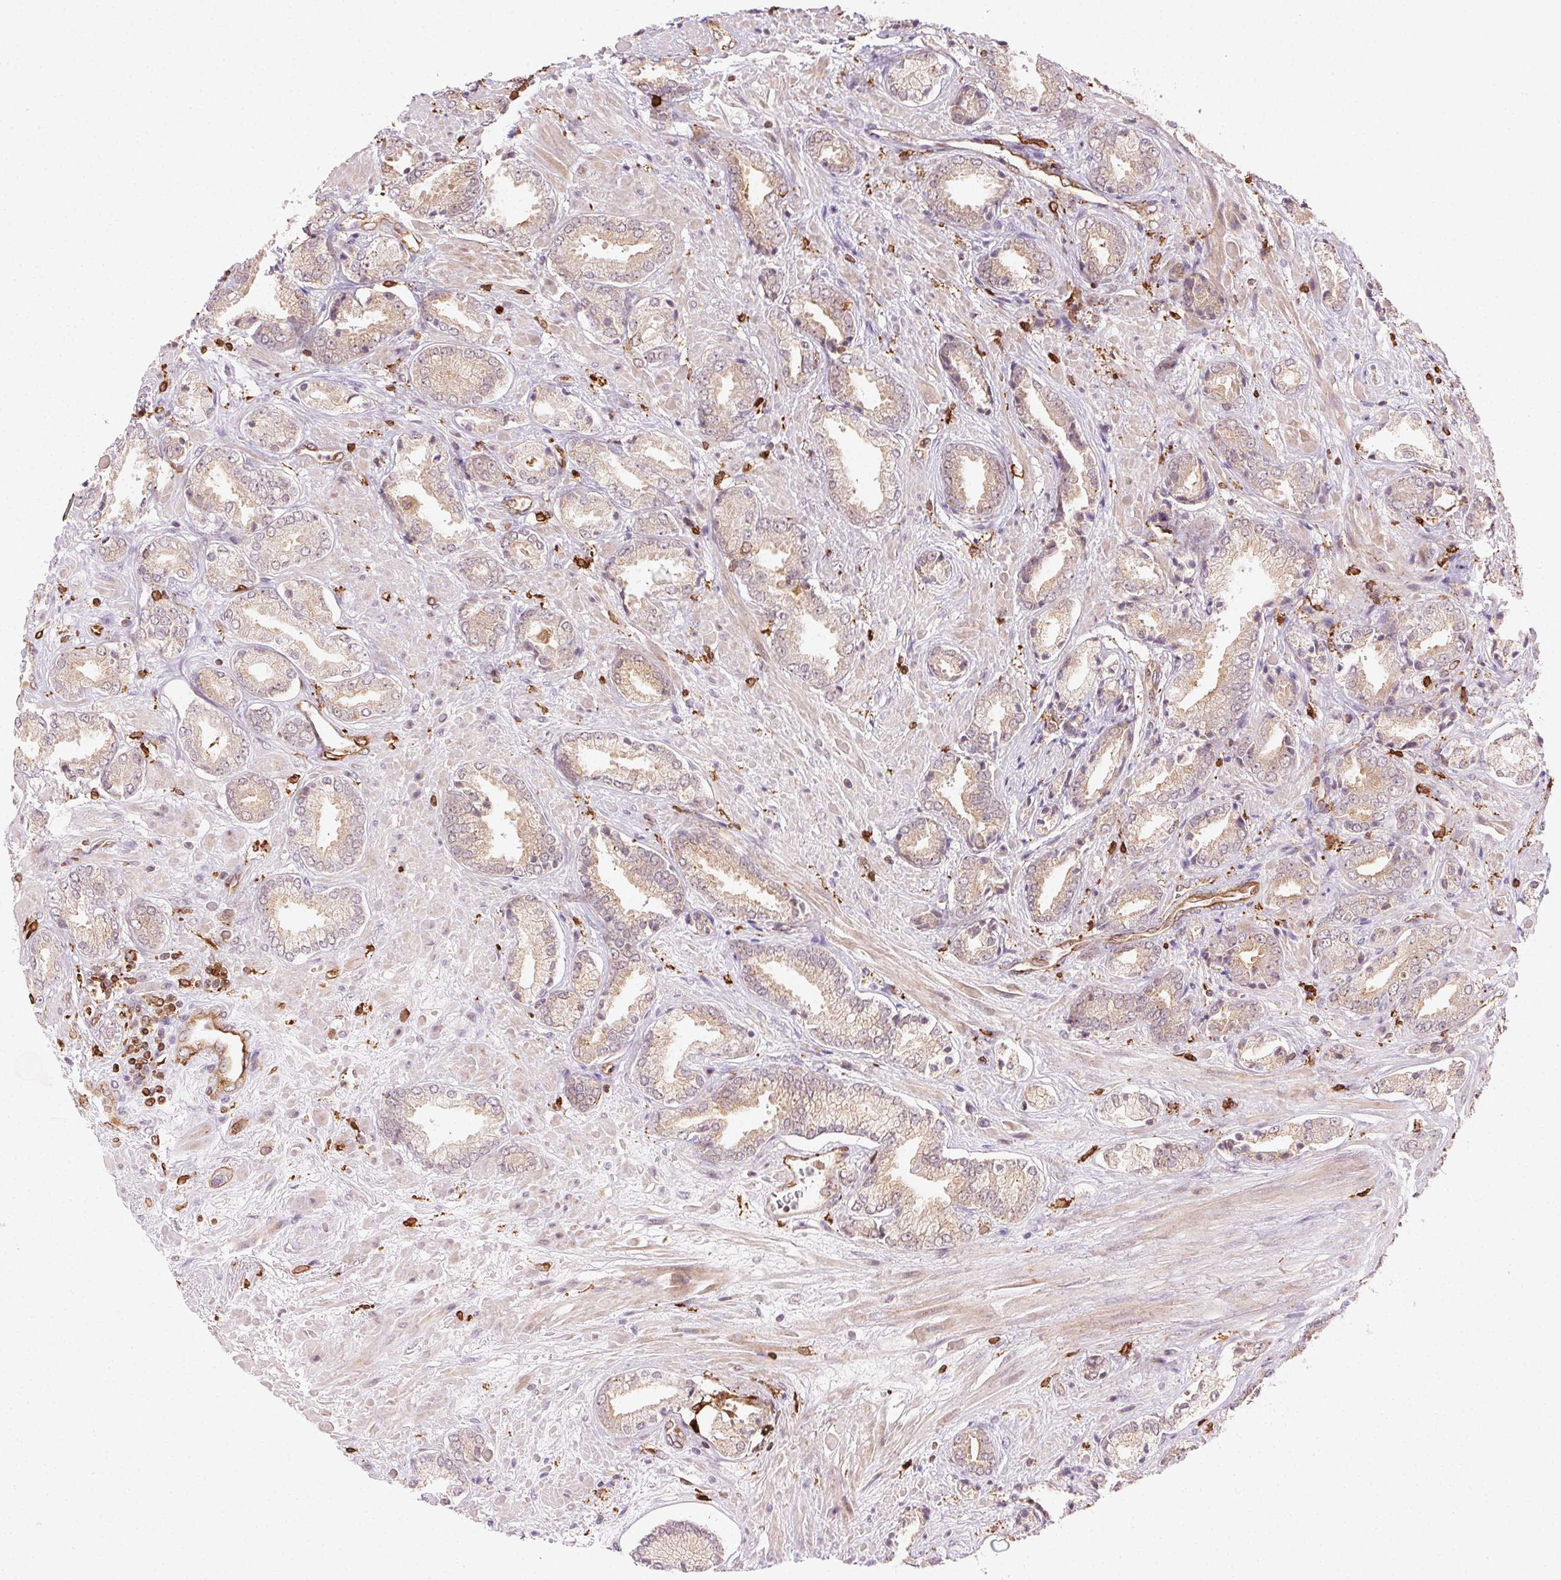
{"staining": {"intensity": "weak", "quantity": ">75%", "location": "cytoplasmic/membranous"}, "tissue": "prostate cancer", "cell_type": "Tumor cells", "image_type": "cancer", "snomed": [{"axis": "morphology", "description": "Adenocarcinoma, High grade"}, {"axis": "topography", "description": "Prostate"}], "caption": "Immunohistochemical staining of prostate cancer shows low levels of weak cytoplasmic/membranous positivity in about >75% of tumor cells.", "gene": "RNASET2", "patient": {"sex": "male", "age": 56}}